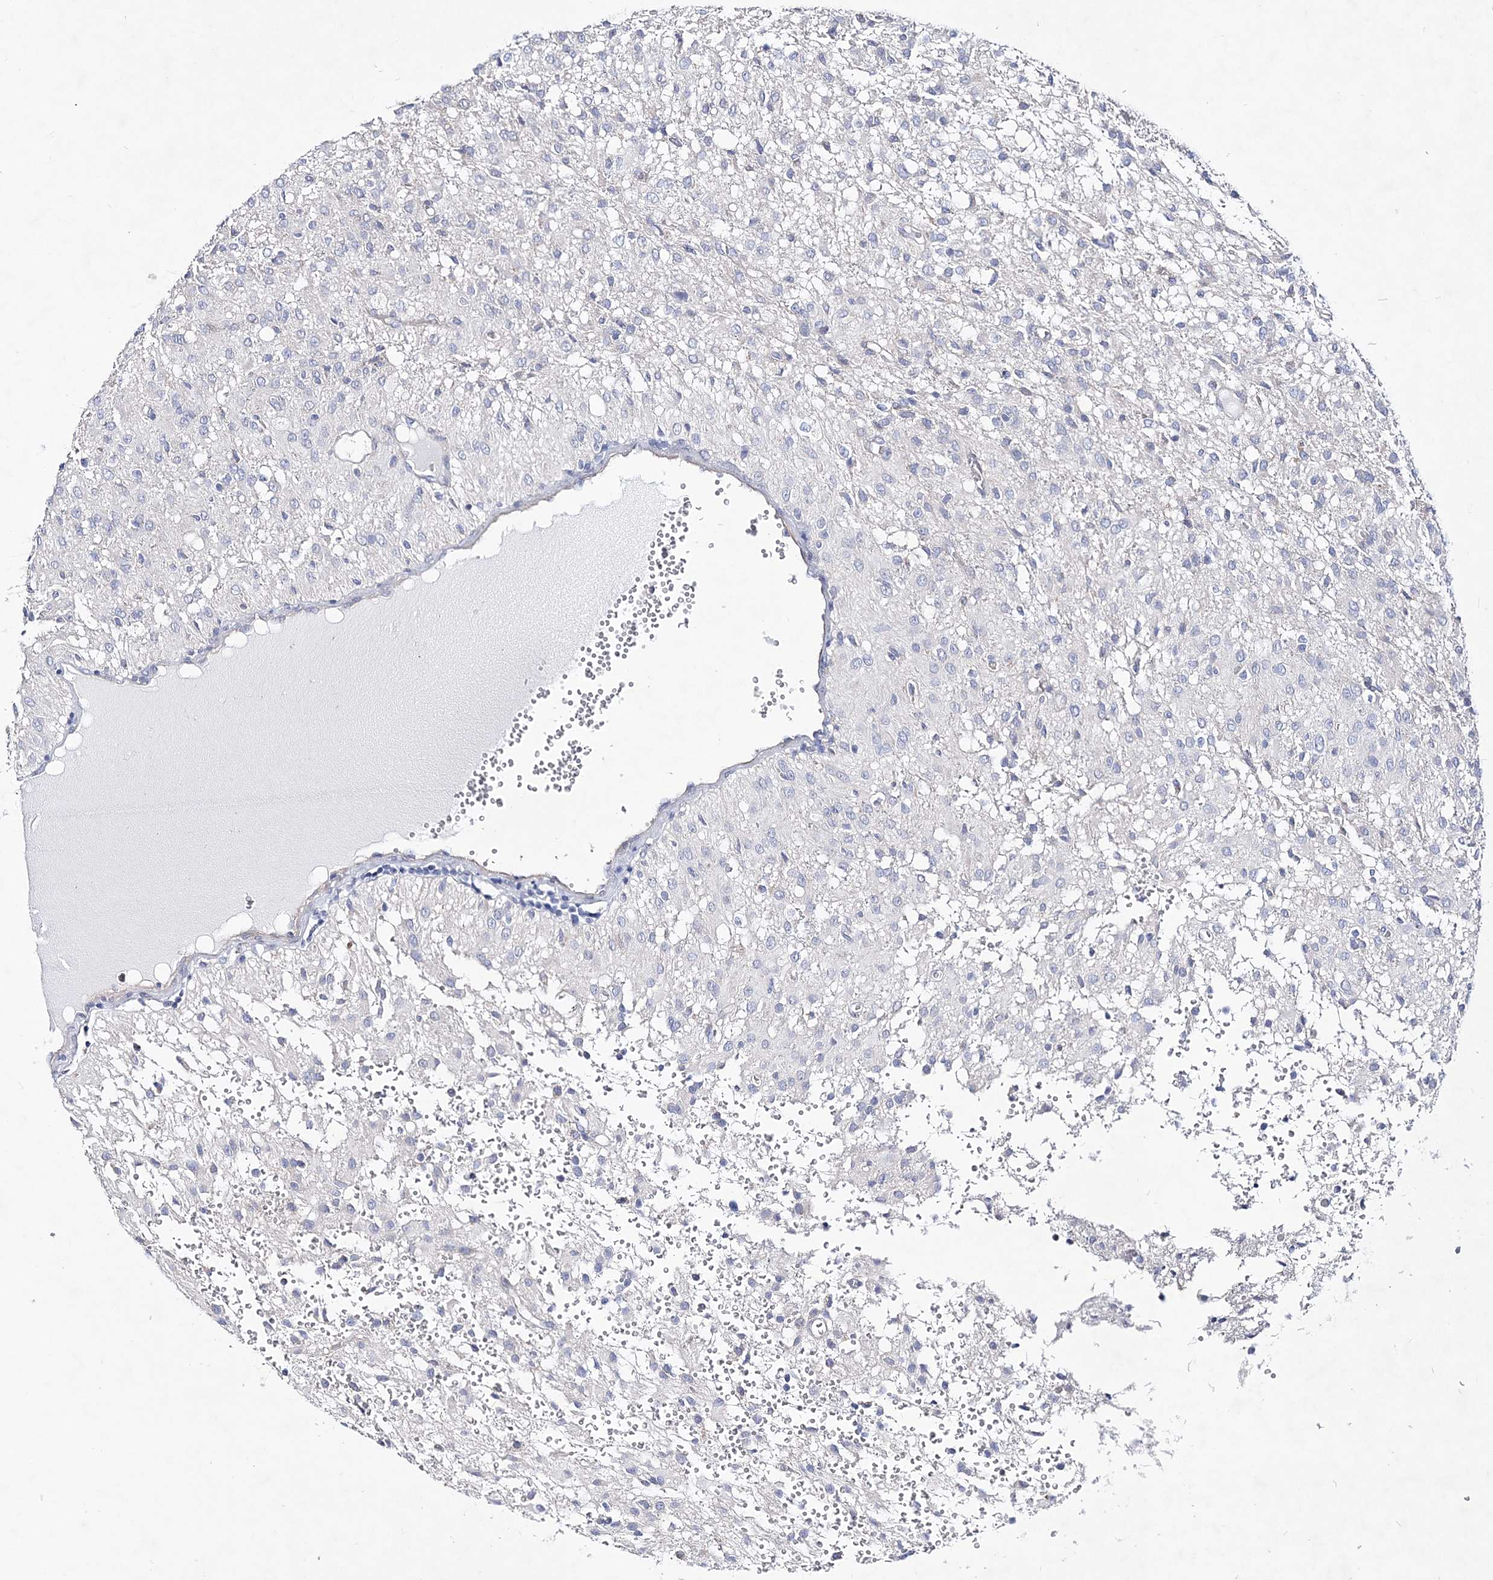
{"staining": {"intensity": "negative", "quantity": "none", "location": "none"}, "tissue": "glioma", "cell_type": "Tumor cells", "image_type": "cancer", "snomed": [{"axis": "morphology", "description": "Glioma, malignant, High grade"}, {"axis": "topography", "description": "Brain"}], "caption": "Tumor cells show no significant positivity in glioma.", "gene": "ANO1", "patient": {"sex": "female", "age": 59}}